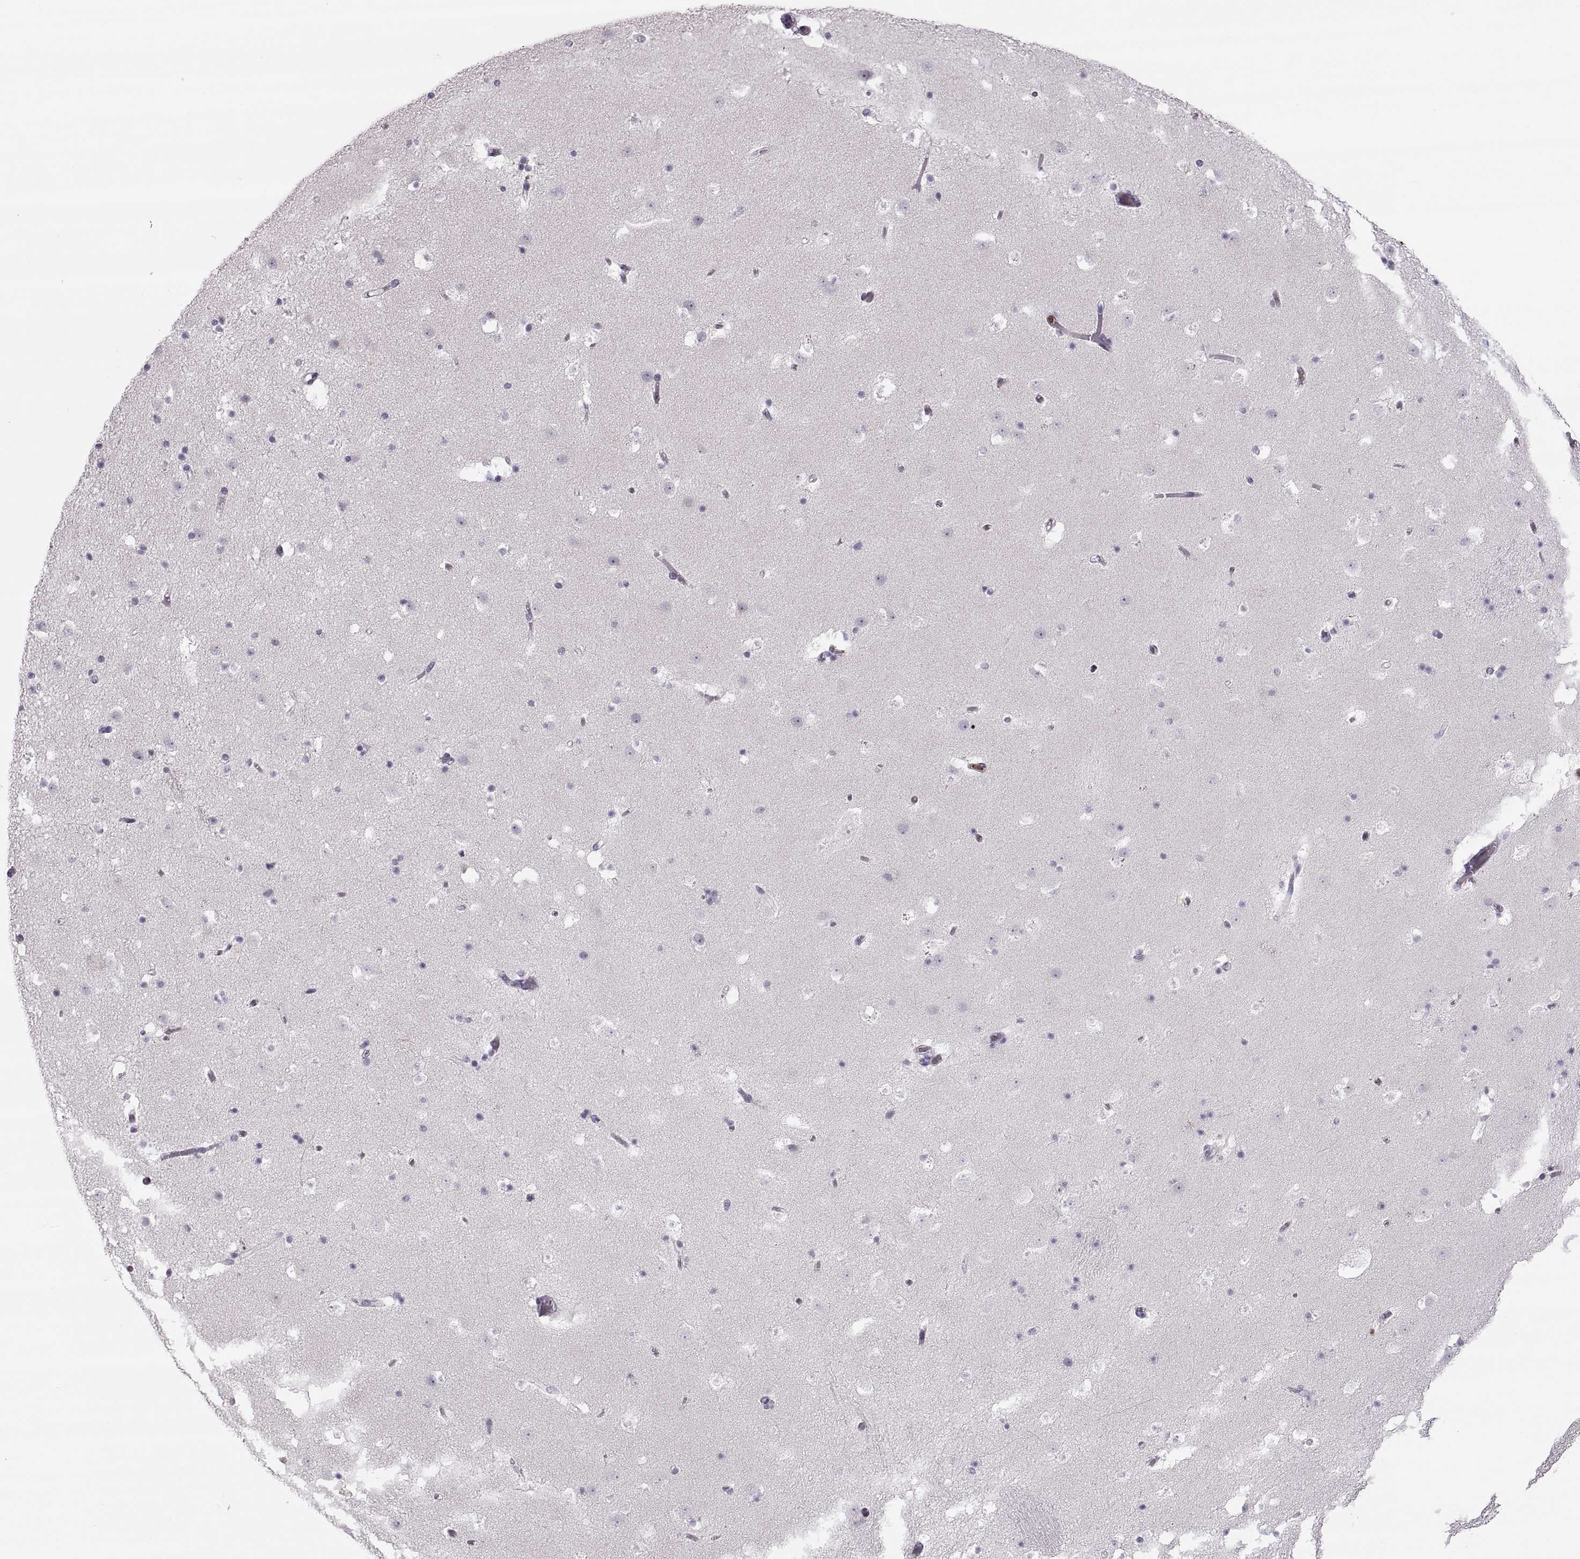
{"staining": {"intensity": "negative", "quantity": "none", "location": "none"}, "tissue": "caudate", "cell_type": "Glial cells", "image_type": "normal", "snomed": [{"axis": "morphology", "description": "Normal tissue, NOS"}, {"axis": "topography", "description": "Lateral ventricle wall"}], "caption": "Histopathology image shows no protein positivity in glial cells of normal caudate.", "gene": "MILR1", "patient": {"sex": "female", "age": 42}}